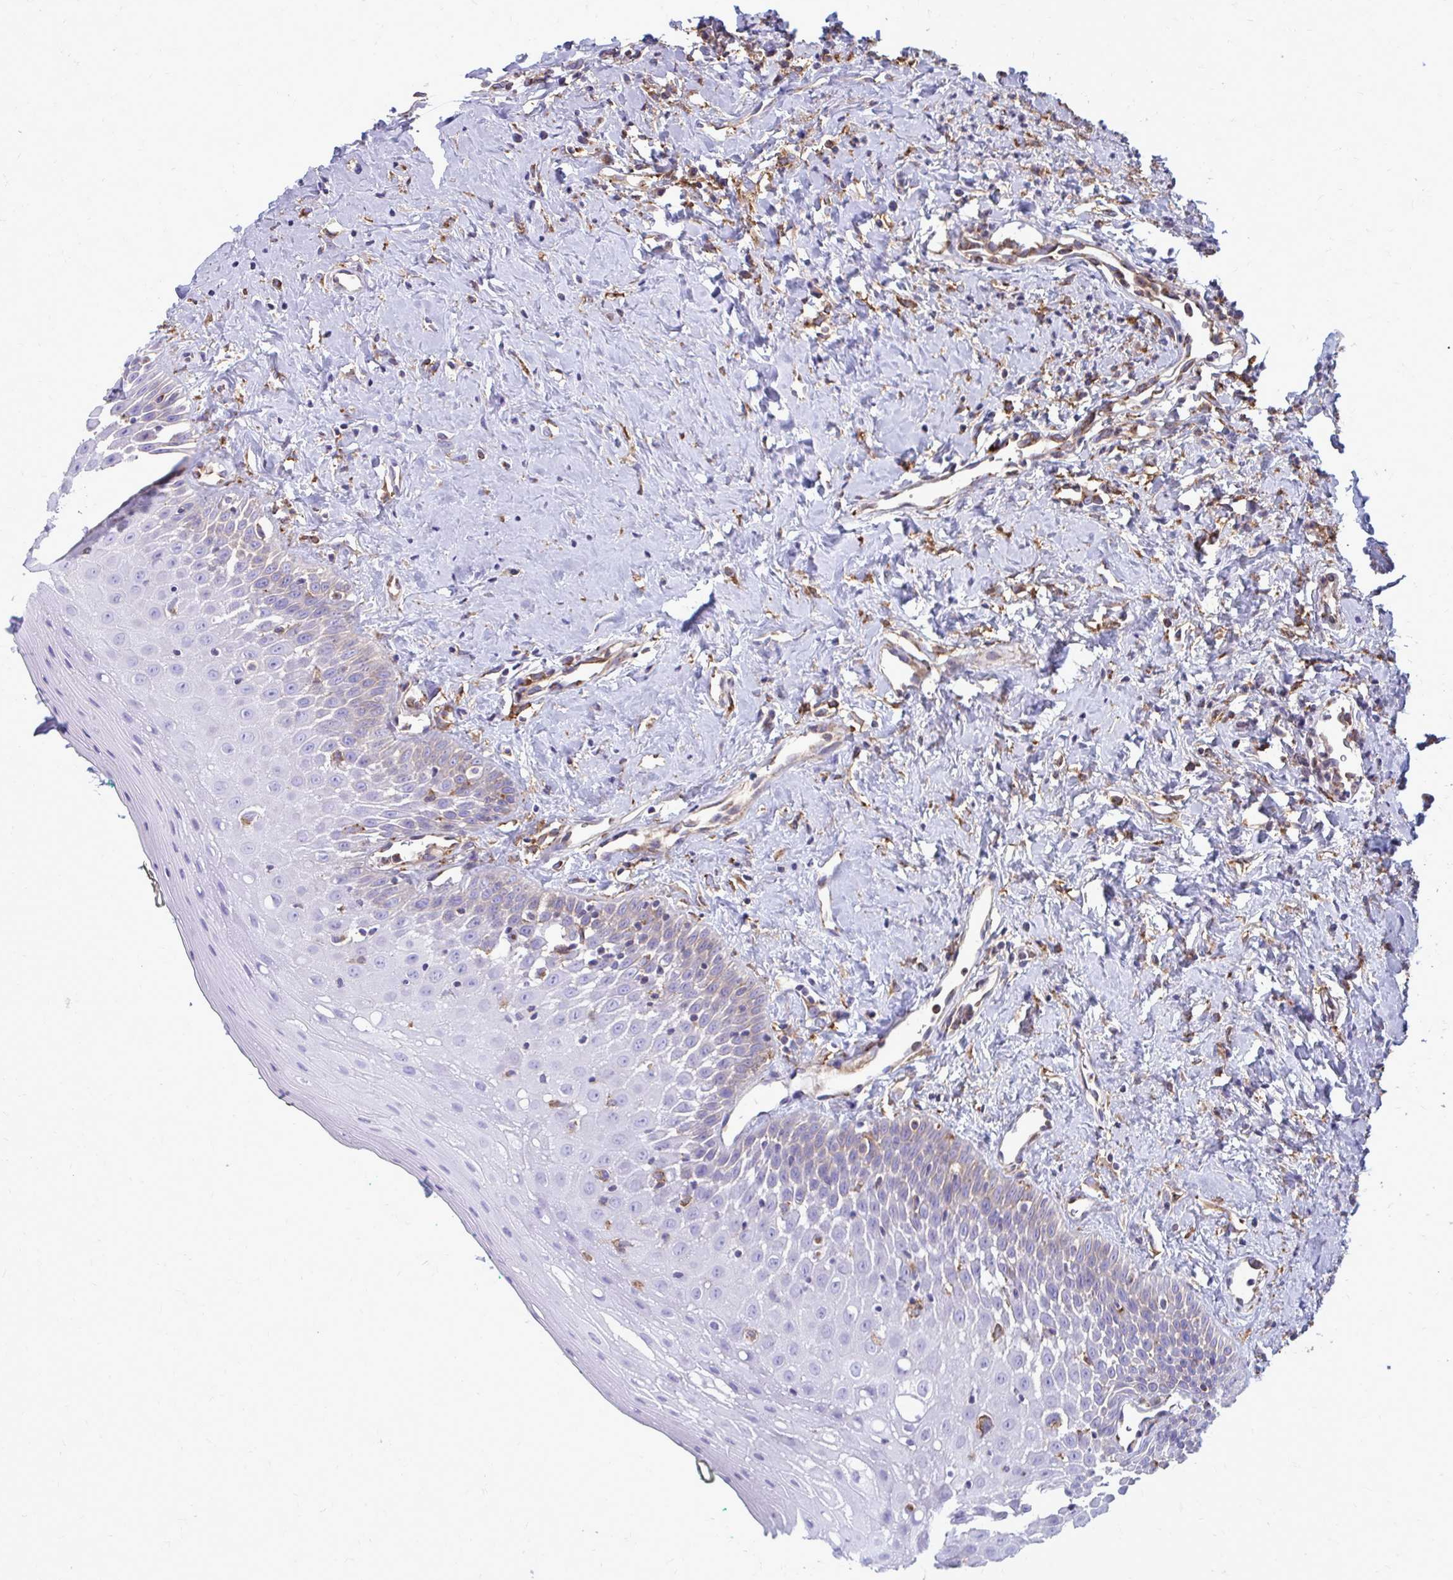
{"staining": {"intensity": "negative", "quantity": "none", "location": "none"}, "tissue": "oral mucosa", "cell_type": "Squamous epithelial cells", "image_type": "normal", "snomed": [{"axis": "morphology", "description": "Normal tissue, NOS"}, {"axis": "topography", "description": "Oral tissue"}], "caption": "The immunohistochemistry (IHC) micrograph has no significant staining in squamous epithelial cells of oral mucosa.", "gene": "CLTA", "patient": {"sex": "female", "age": 70}}